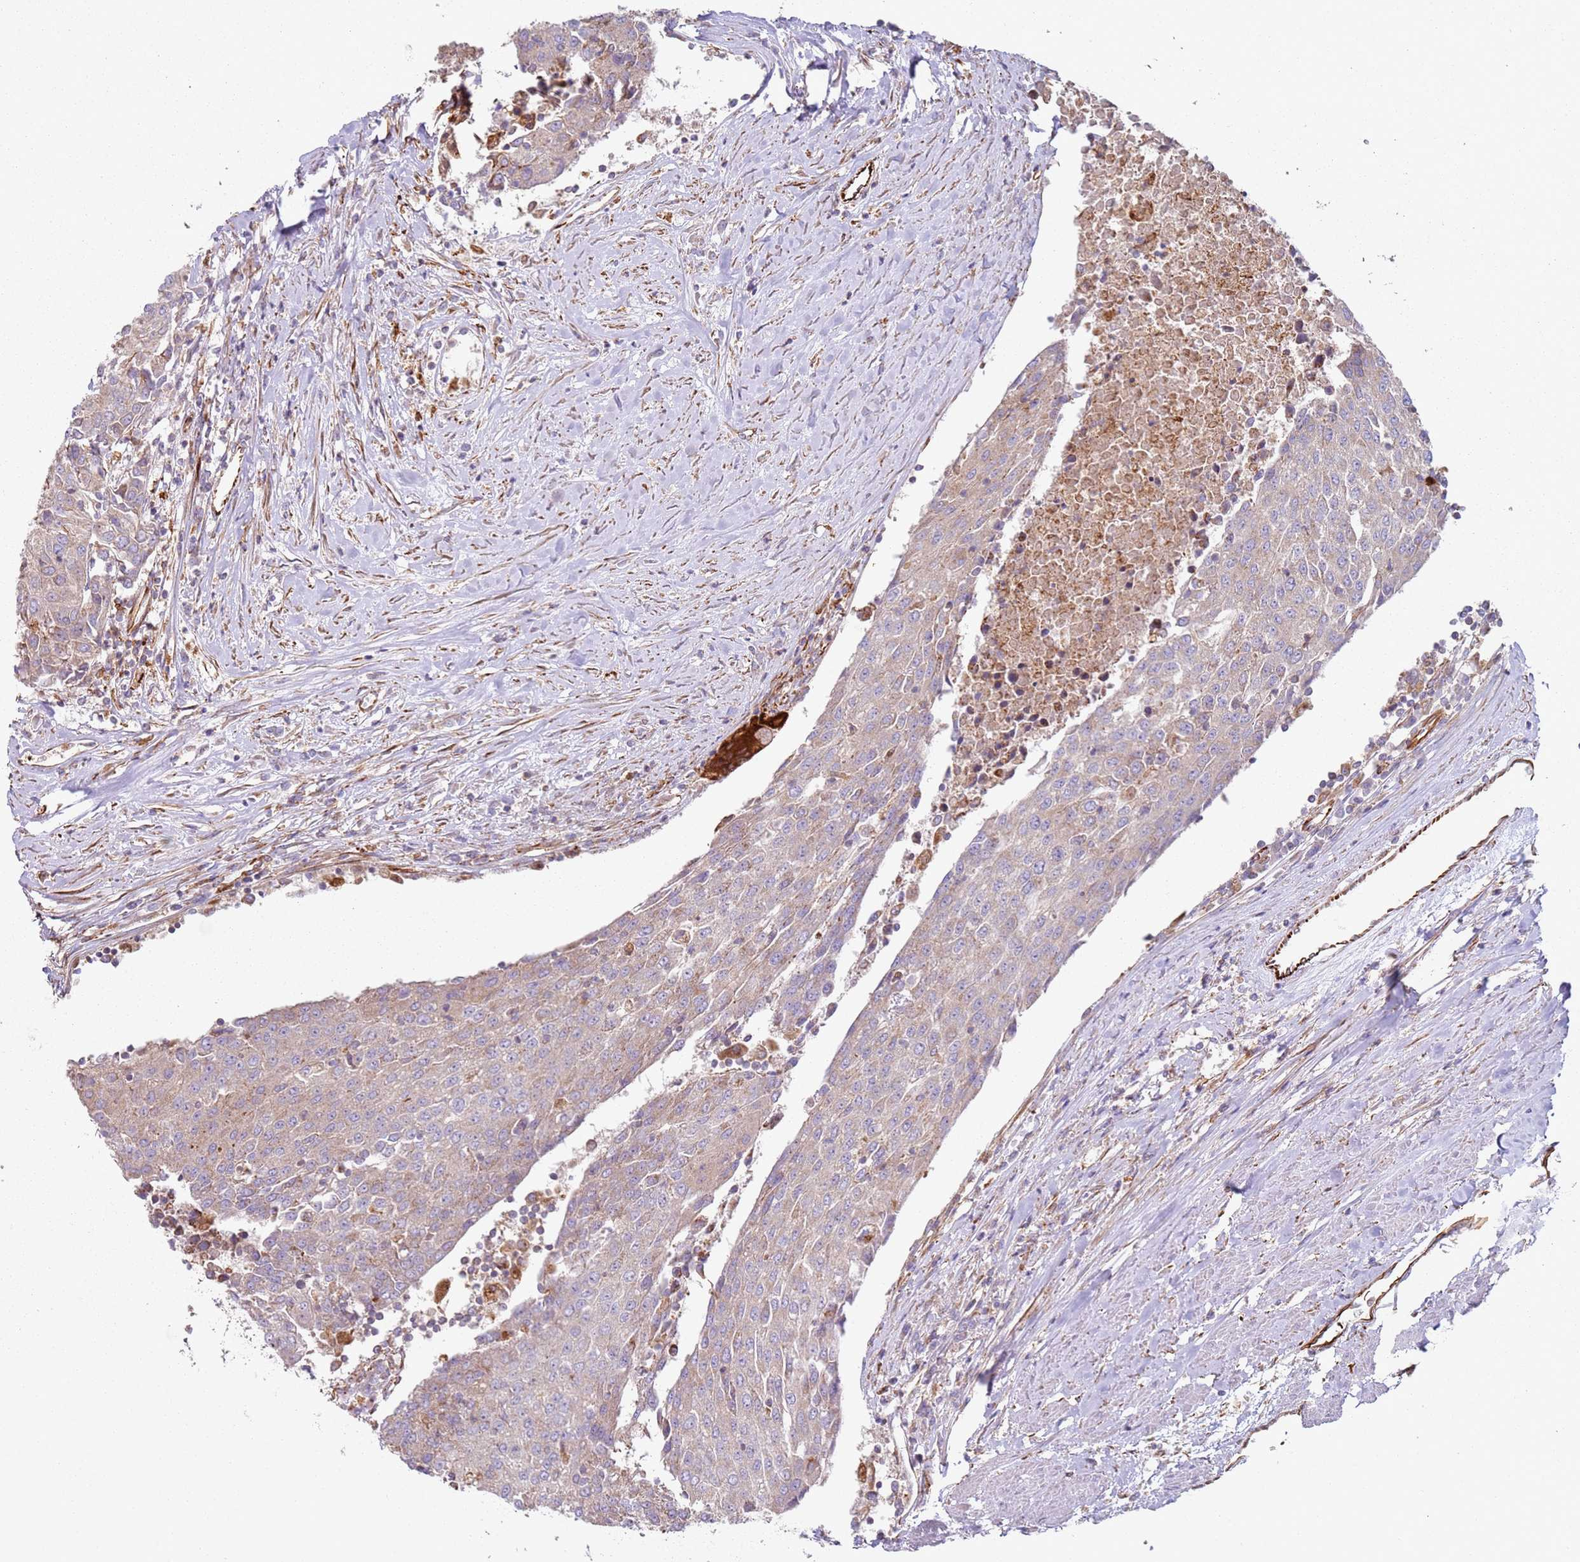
{"staining": {"intensity": "weak", "quantity": "25%-75%", "location": "cytoplasmic/membranous"}, "tissue": "urothelial cancer", "cell_type": "Tumor cells", "image_type": "cancer", "snomed": [{"axis": "morphology", "description": "Urothelial carcinoma, High grade"}, {"axis": "topography", "description": "Urinary bladder"}], "caption": "This histopathology image shows immunohistochemistry (IHC) staining of human urothelial cancer, with low weak cytoplasmic/membranous positivity in approximately 25%-75% of tumor cells.", "gene": "SNAPIN", "patient": {"sex": "female", "age": 85}}